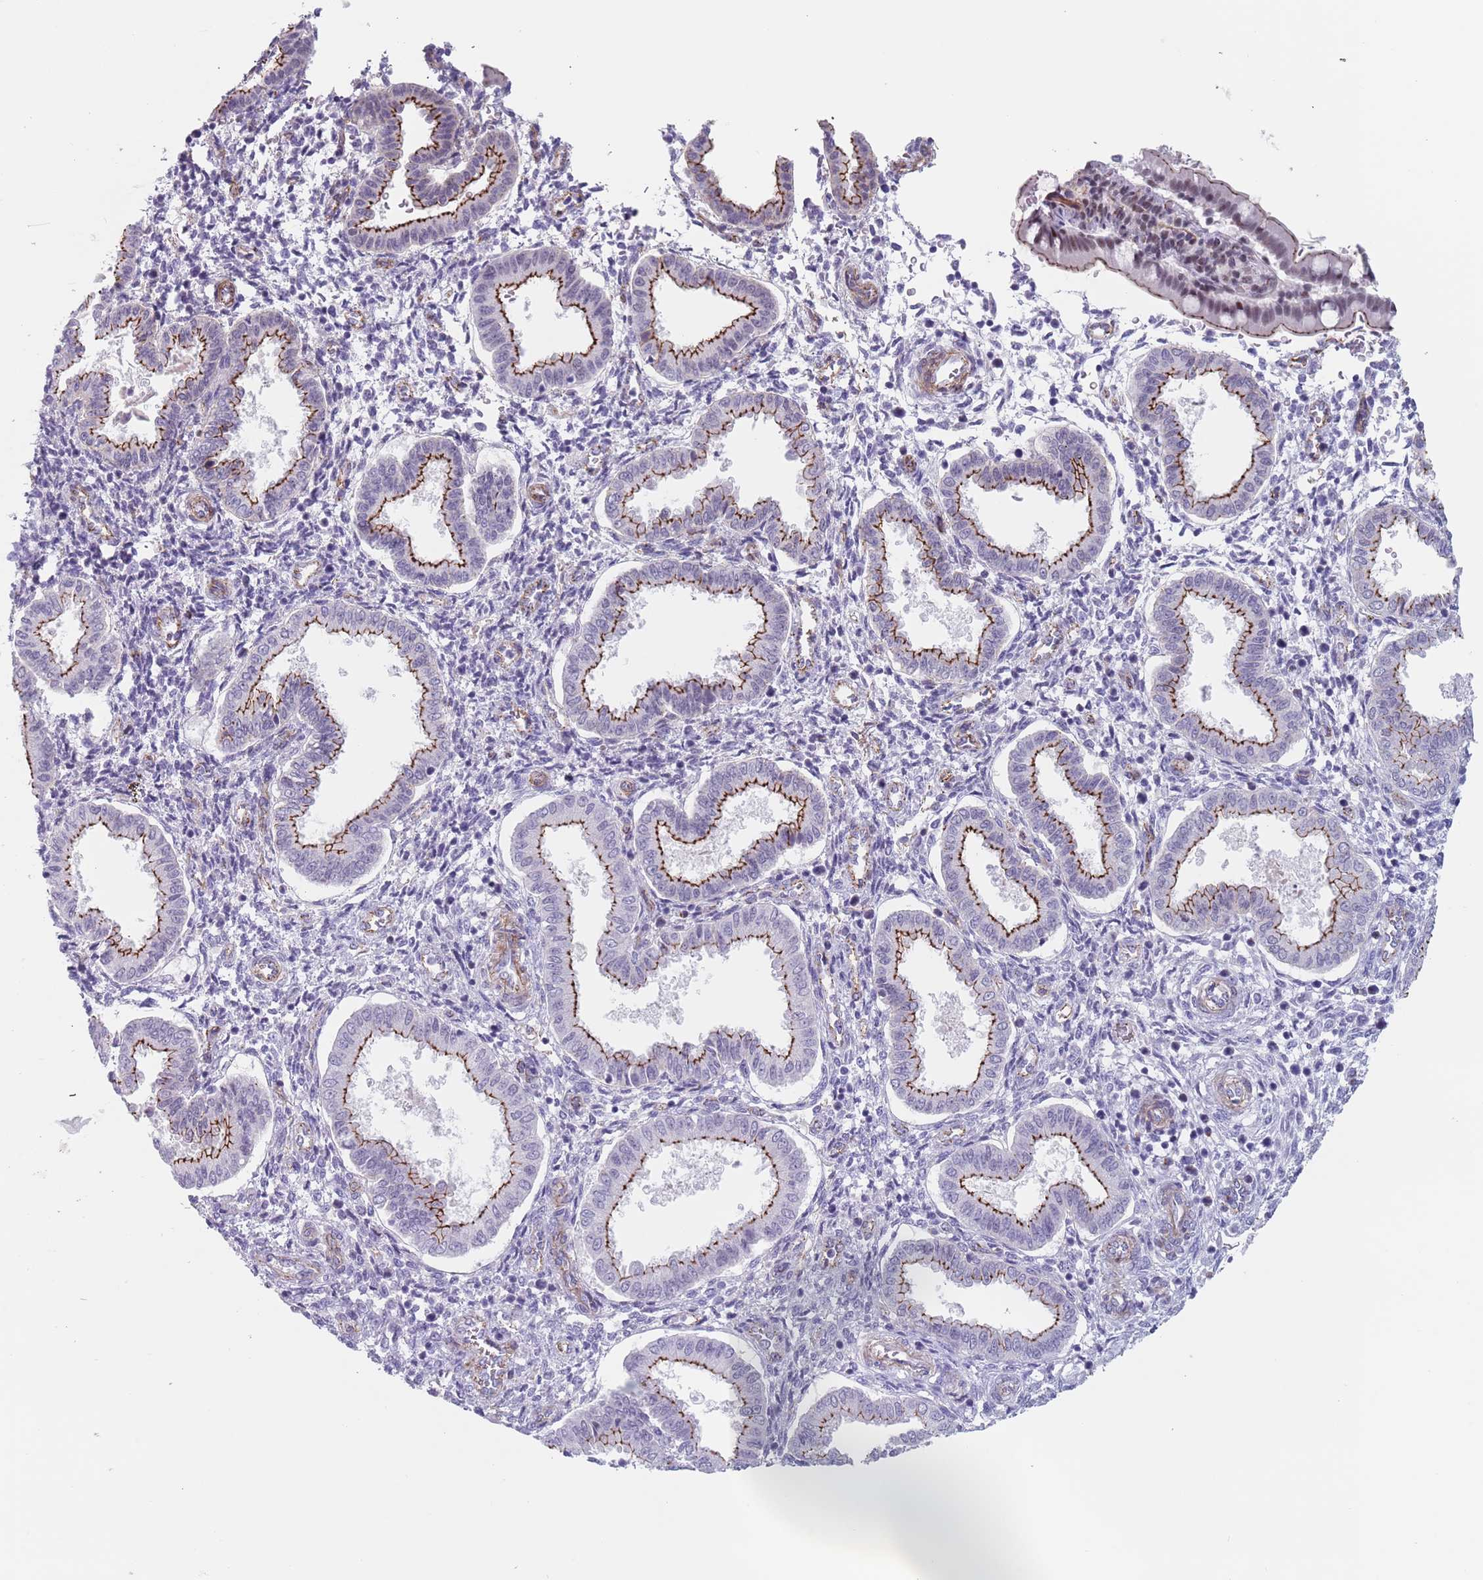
{"staining": {"intensity": "negative", "quantity": "none", "location": "none"}, "tissue": "endometrium", "cell_type": "Cells in endometrial stroma", "image_type": "normal", "snomed": [{"axis": "morphology", "description": "Normal tissue, NOS"}, {"axis": "topography", "description": "Endometrium"}], "caption": "IHC photomicrograph of normal human endometrium stained for a protein (brown), which exhibits no expression in cells in endometrial stroma.", "gene": "OR5A2", "patient": {"sex": "female", "age": 24}}